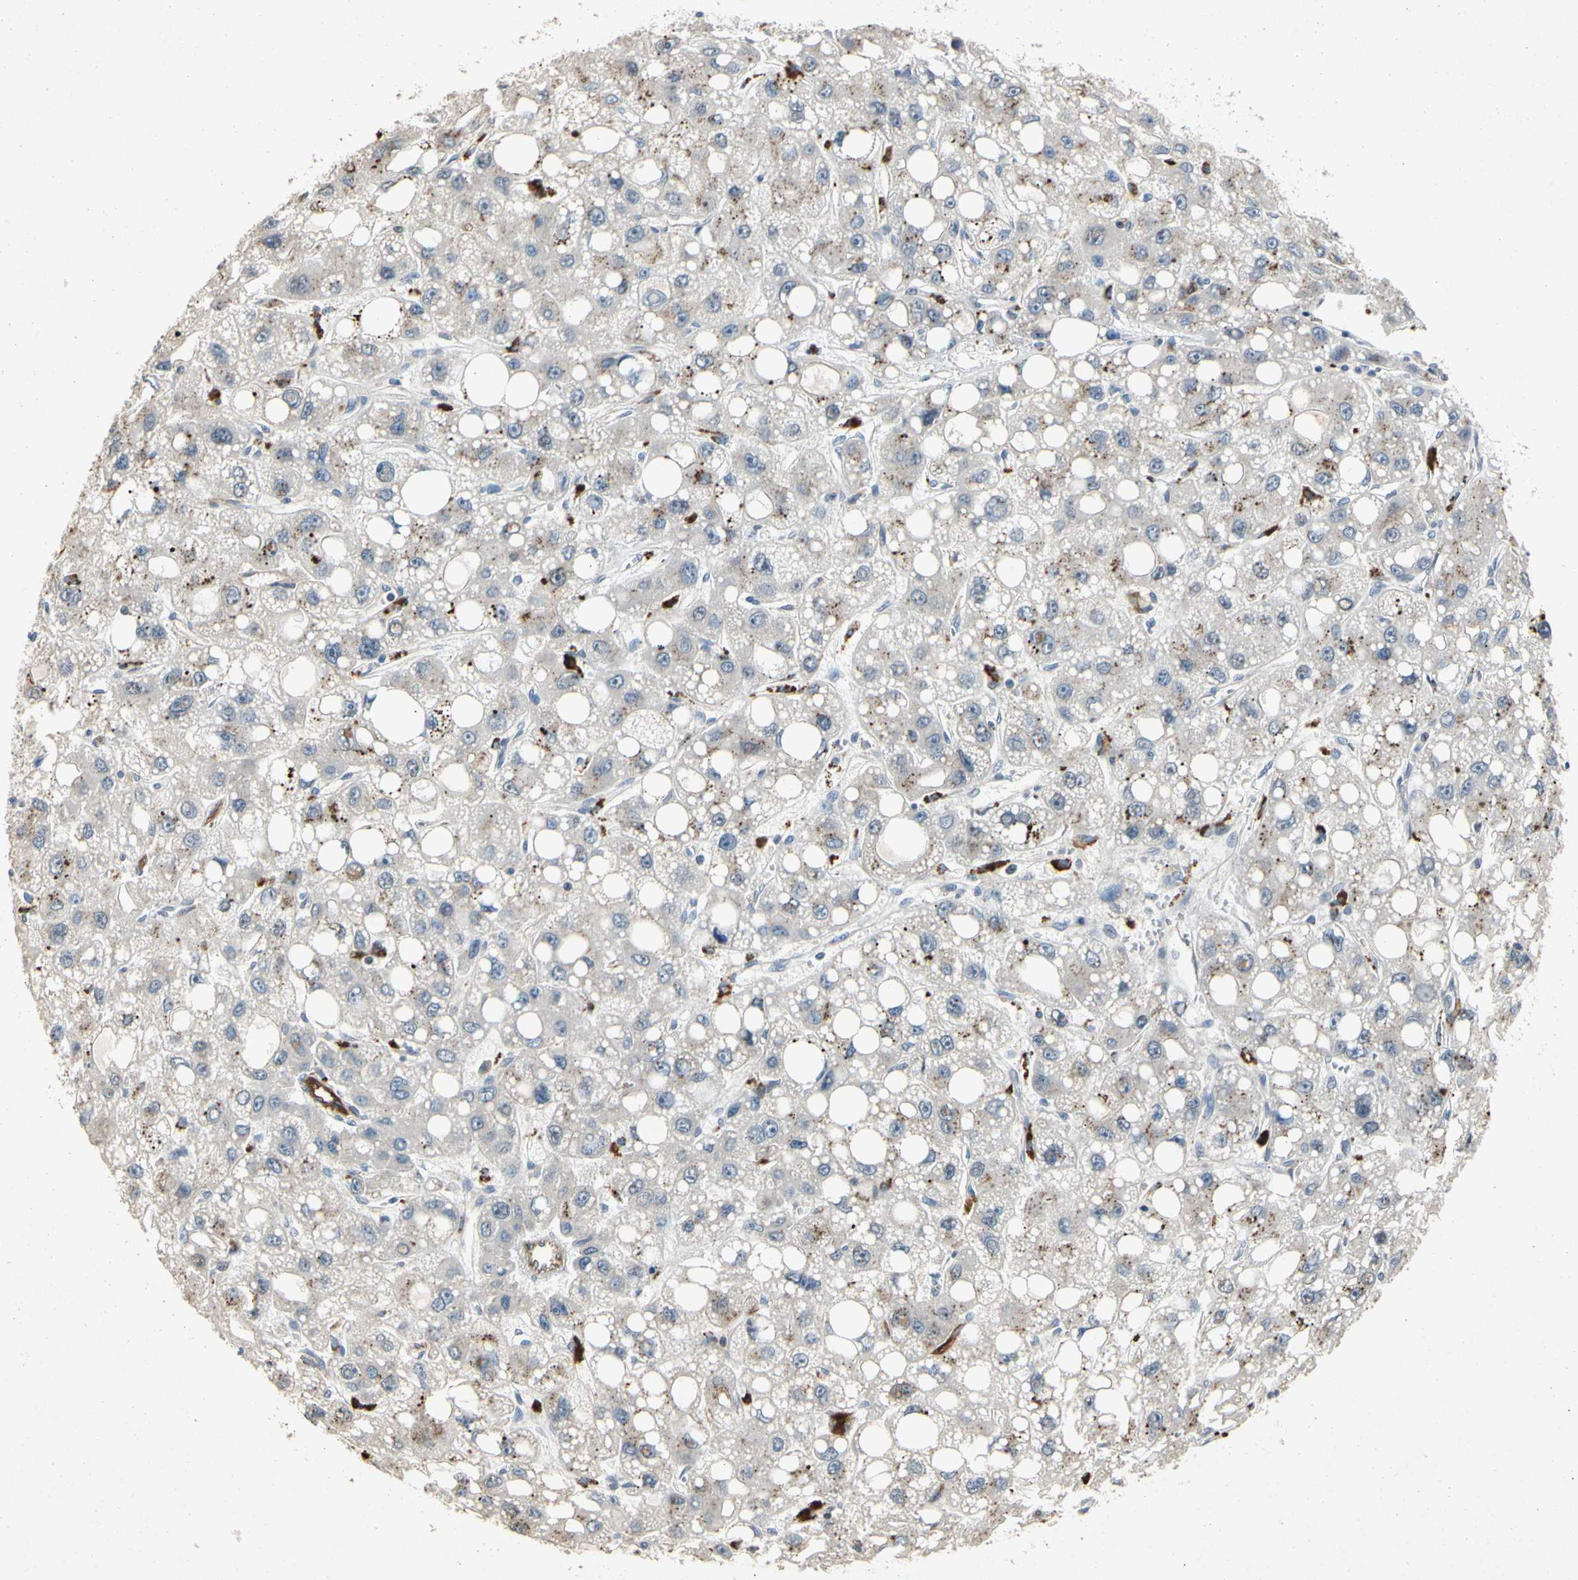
{"staining": {"intensity": "strong", "quantity": "<25%", "location": "cytoplasmic/membranous"}, "tissue": "liver cancer", "cell_type": "Tumor cells", "image_type": "cancer", "snomed": [{"axis": "morphology", "description": "Carcinoma, Hepatocellular, NOS"}, {"axis": "topography", "description": "Liver"}], "caption": "Liver hepatocellular carcinoma stained for a protein reveals strong cytoplasmic/membranous positivity in tumor cells.", "gene": "ALPL", "patient": {"sex": "male", "age": 55}}